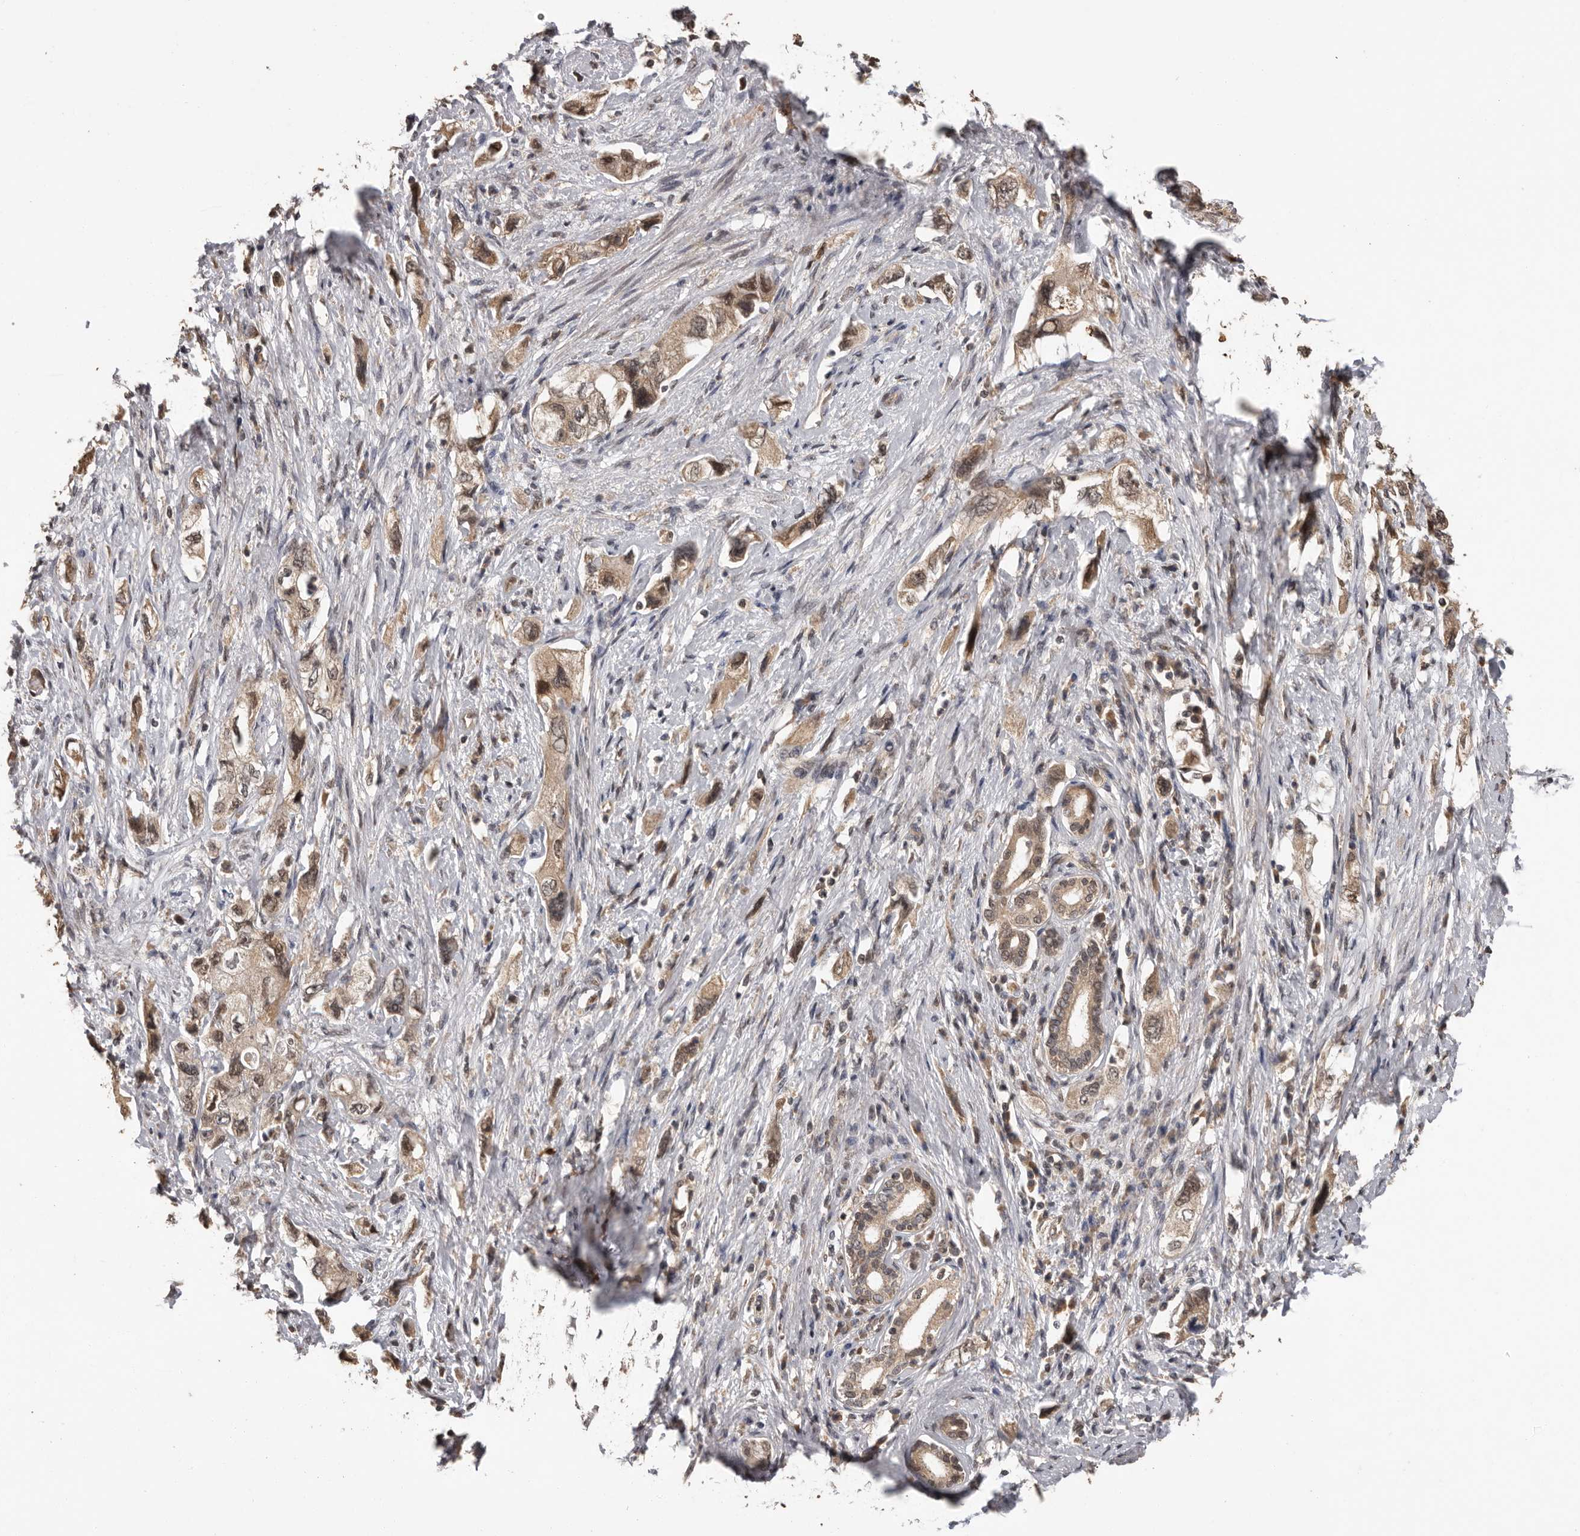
{"staining": {"intensity": "weak", "quantity": ">75%", "location": "cytoplasmic/membranous,nuclear"}, "tissue": "pancreatic cancer", "cell_type": "Tumor cells", "image_type": "cancer", "snomed": [{"axis": "morphology", "description": "Adenocarcinoma, NOS"}, {"axis": "topography", "description": "Pancreas"}], "caption": "Immunohistochemical staining of pancreatic adenocarcinoma shows low levels of weak cytoplasmic/membranous and nuclear protein expression in approximately >75% of tumor cells.", "gene": "VPS37A", "patient": {"sex": "female", "age": 73}}